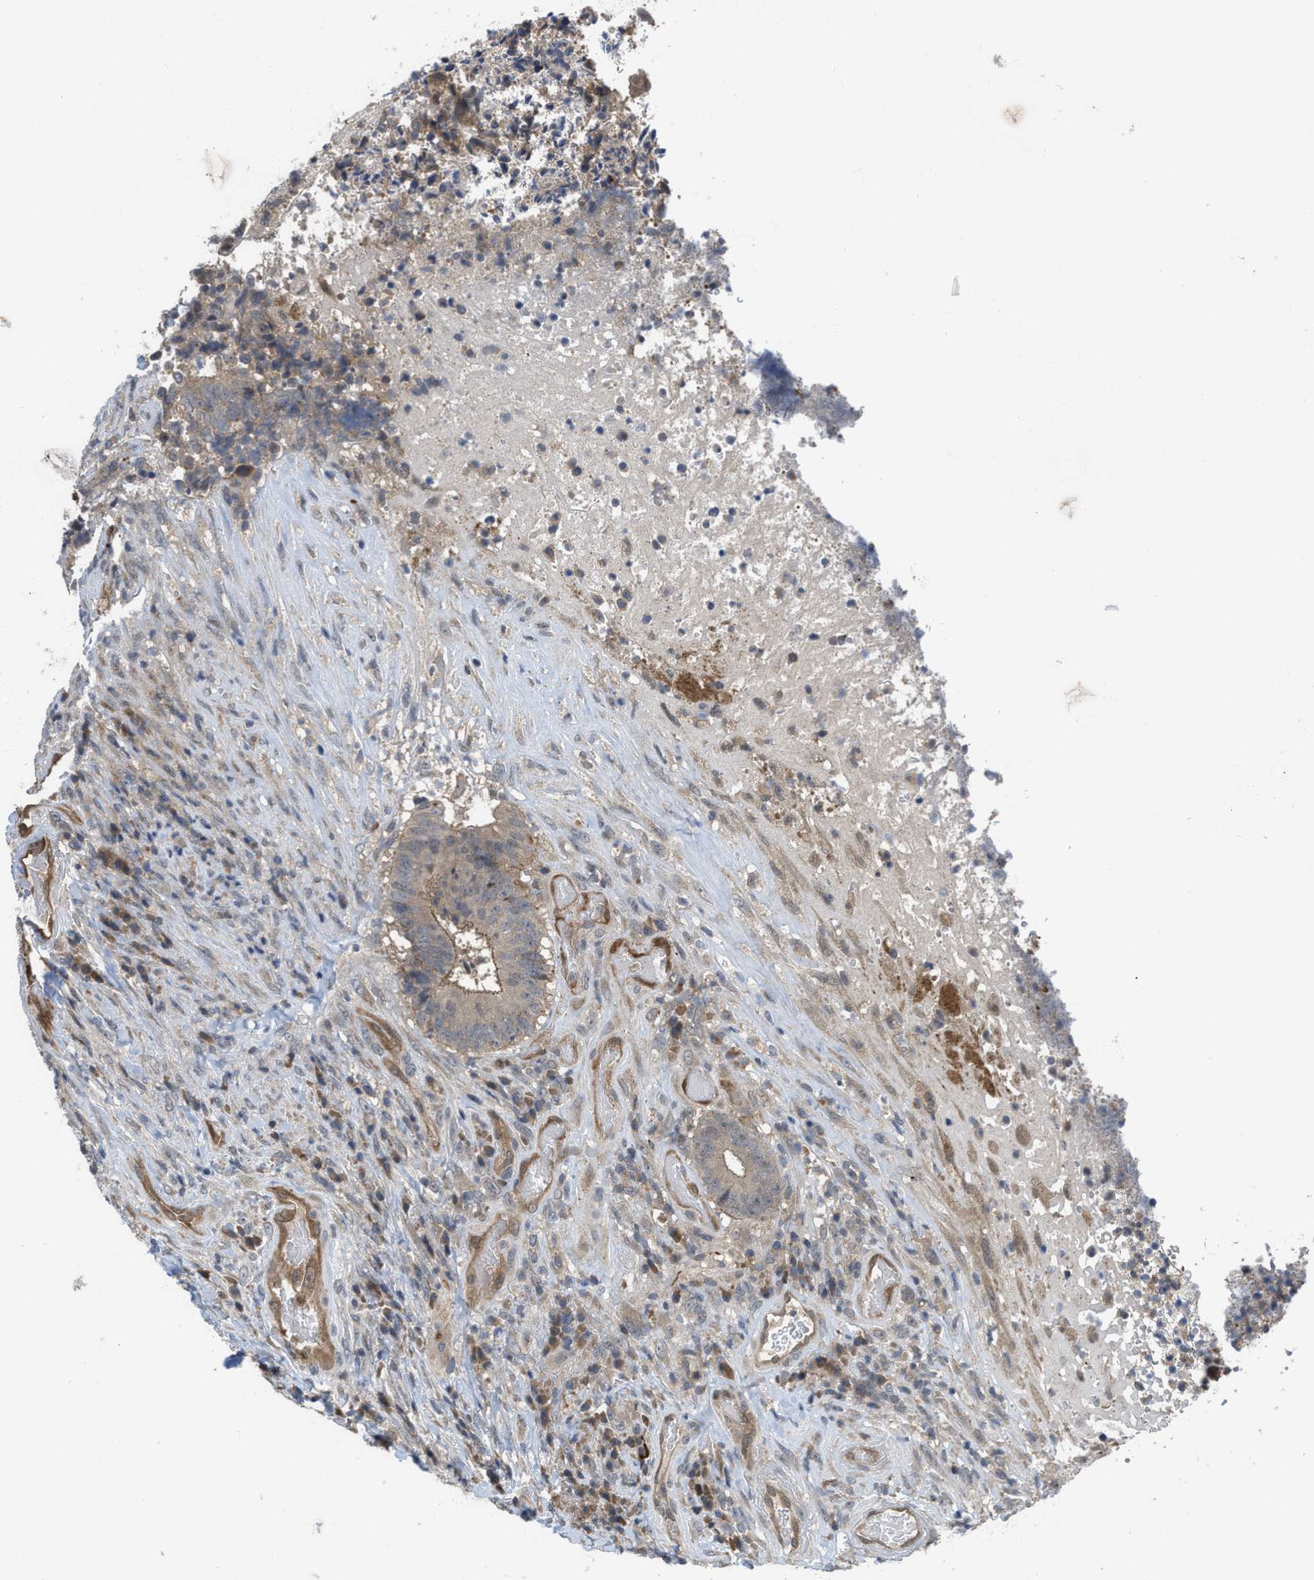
{"staining": {"intensity": "negative", "quantity": "none", "location": "none"}, "tissue": "colorectal cancer", "cell_type": "Tumor cells", "image_type": "cancer", "snomed": [{"axis": "morphology", "description": "Adenocarcinoma, NOS"}, {"axis": "topography", "description": "Rectum"}], "caption": "This is an IHC micrograph of colorectal cancer (adenocarcinoma). There is no expression in tumor cells.", "gene": "LDAF1", "patient": {"sex": "male", "age": 72}}